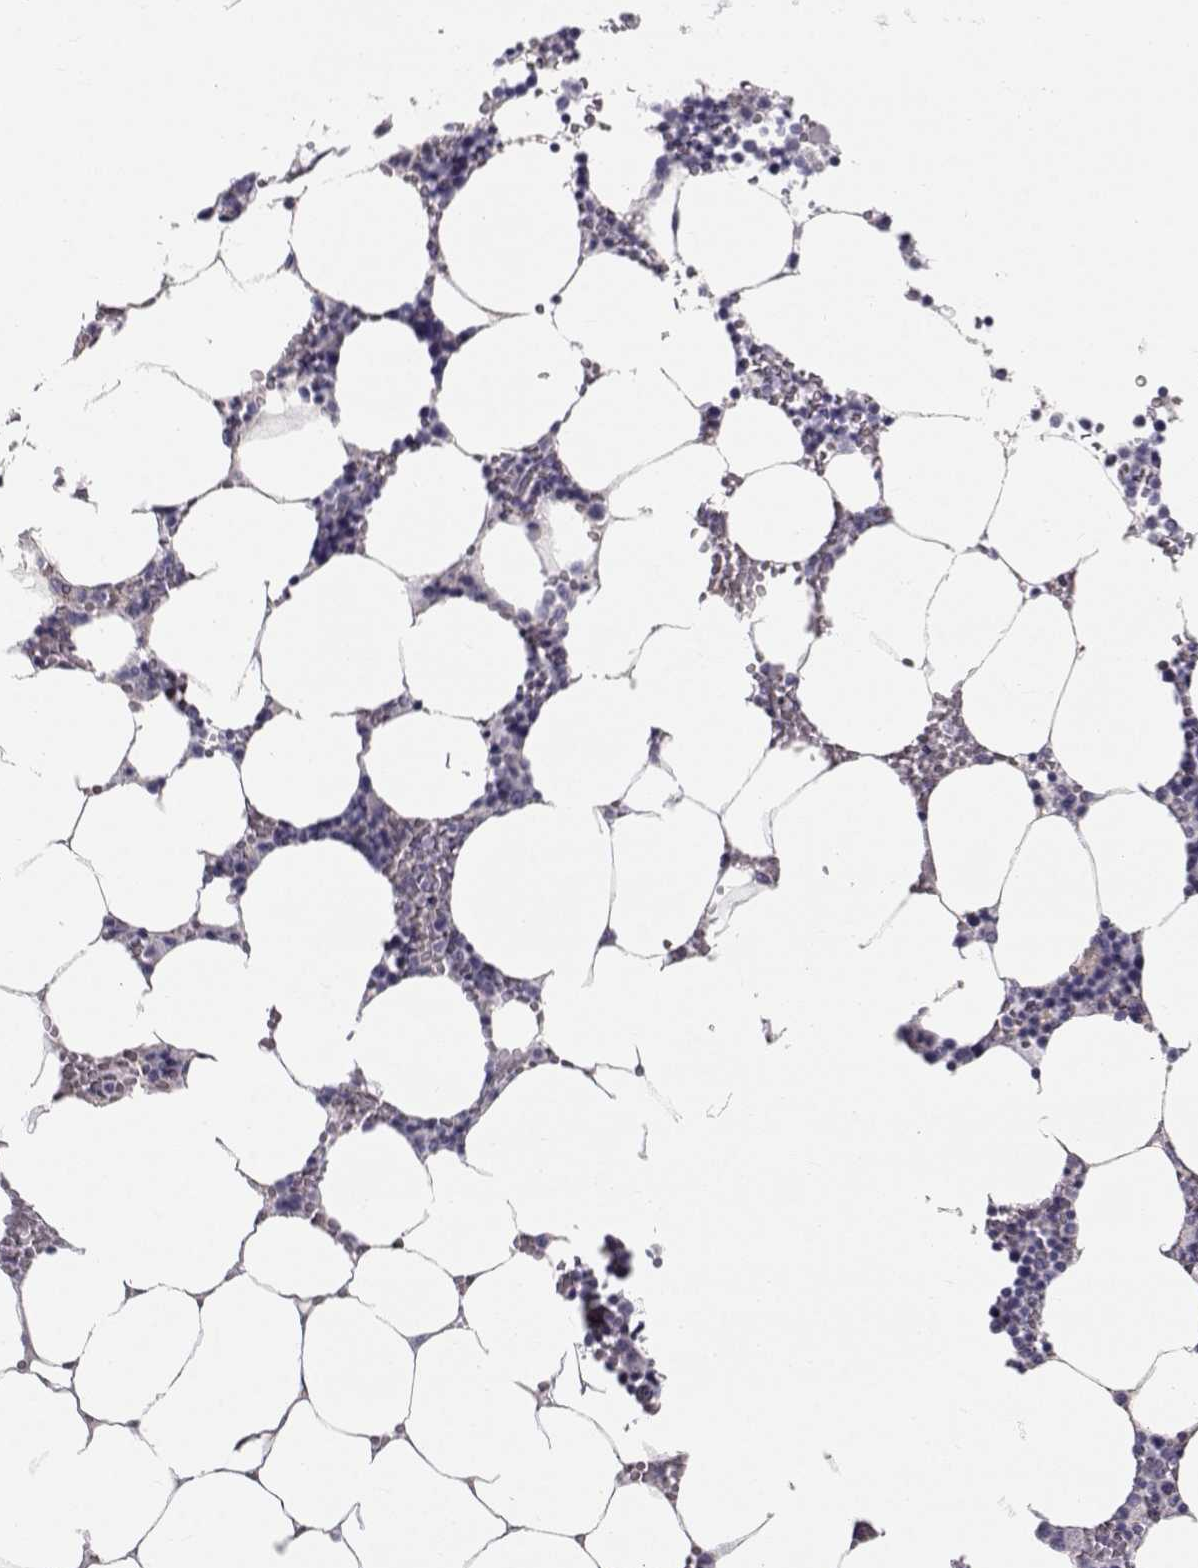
{"staining": {"intensity": "negative", "quantity": "none", "location": "none"}, "tissue": "bone marrow", "cell_type": "Hematopoietic cells", "image_type": "normal", "snomed": [{"axis": "morphology", "description": "Normal tissue, NOS"}, {"axis": "topography", "description": "Bone marrow"}], "caption": "Hematopoietic cells show no significant protein staining in normal bone marrow. The staining is performed using DAB (3,3'-diaminobenzidine) brown chromogen with nuclei counter-stained in using hematoxylin.", "gene": "SPDYE4", "patient": {"sex": "female", "age": 64}}